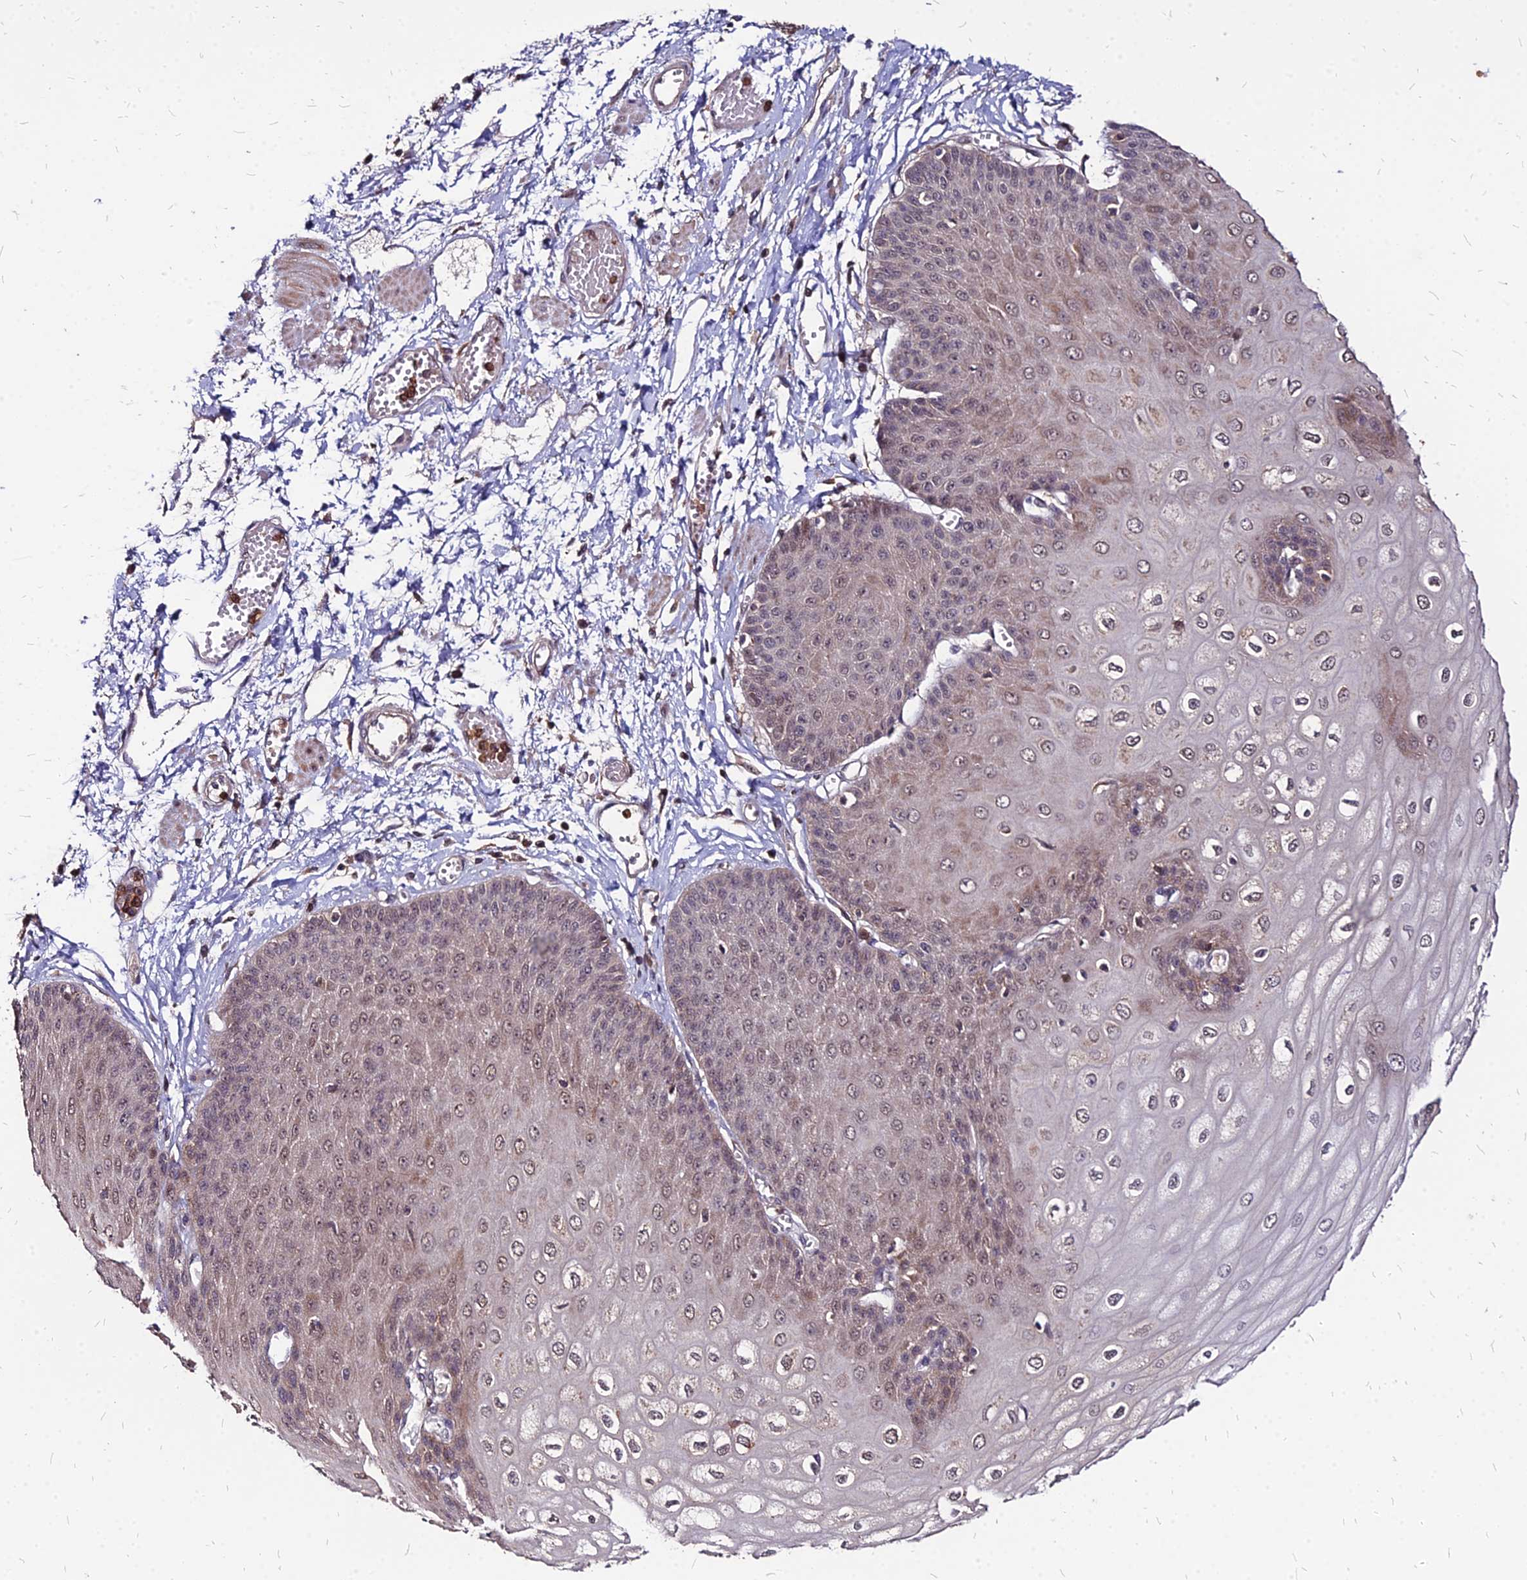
{"staining": {"intensity": "moderate", "quantity": ">75%", "location": "cytoplasmic/membranous,nuclear"}, "tissue": "esophagus", "cell_type": "Squamous epithelial cells", "image_type": "normal", "snomed": [{"axis": "morphology", "description": "Normal tissue, NOS"}, {"axis": "topography", "description": "Esophagus"}], "caption": "Squamous epithelial cells reveal medium levels of moderate cytoplasmic/membranous,nuclear expression in approximately >75% of cells in unremarkable human esophagus.", "gene": "APBA3", "patient": {"sex": "male", "age": 60}}